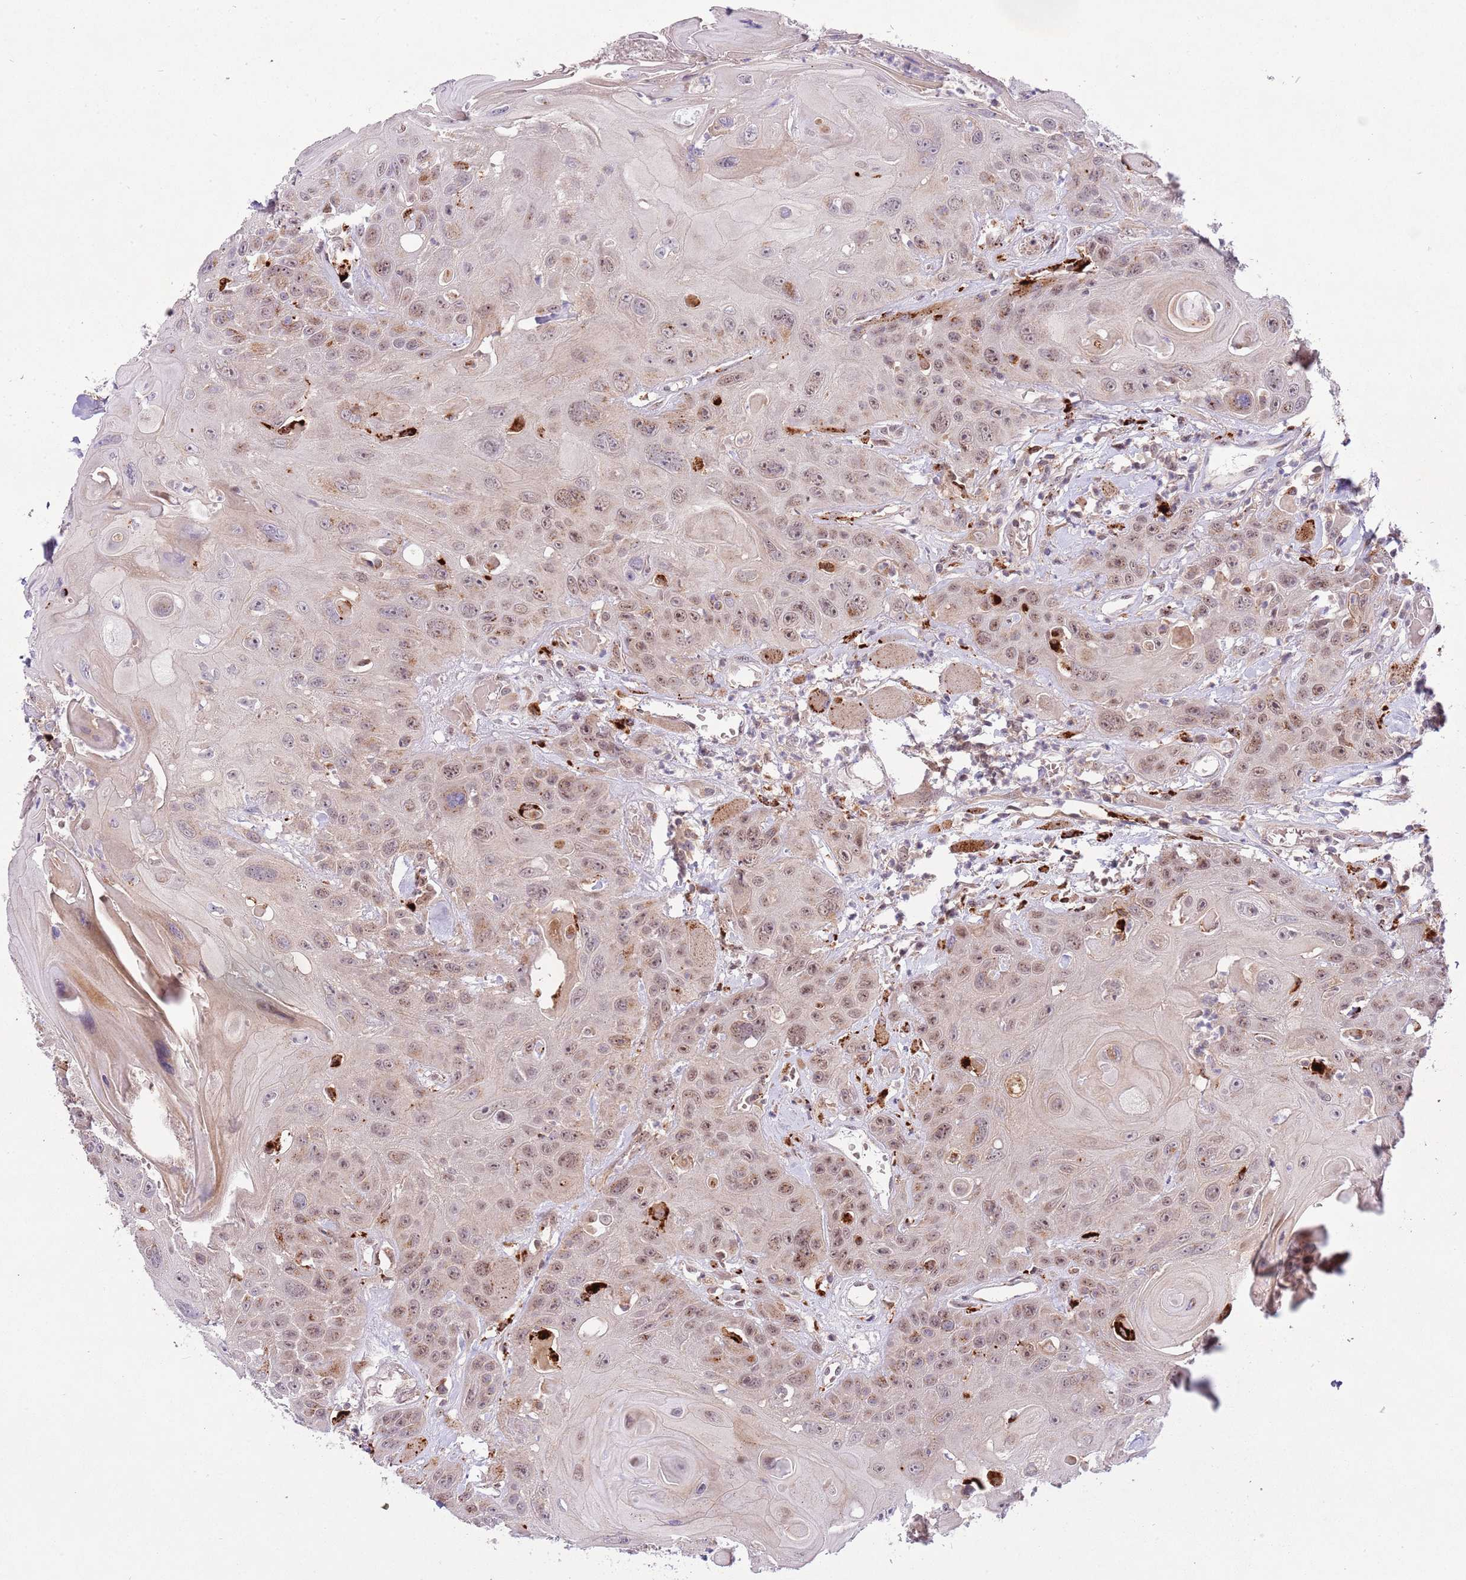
{"staining": {"intensity": "weak", "quantity": ">75%", "location": "cytoplasmic/membranous,nuclear"}, "tissue": "head and neck cancer", "cell_type": "Tumor cells", "image_type": "cancer", "snomed": [{"axis": "morphology", "description": "Squamous cell carcinoma, NOS"}, {"axis": "topography", "description": "Head-Neck"}], "caption": "IHC image of human head and neck squamous cell carcinoma stained for a protein (brown), which displays low levels of weak cytoplasmic/membranous and nuclear staining in about >75% of tumor cells.", "gene": "TRIM27", "patient": {"sex": "female", "age": 59}}